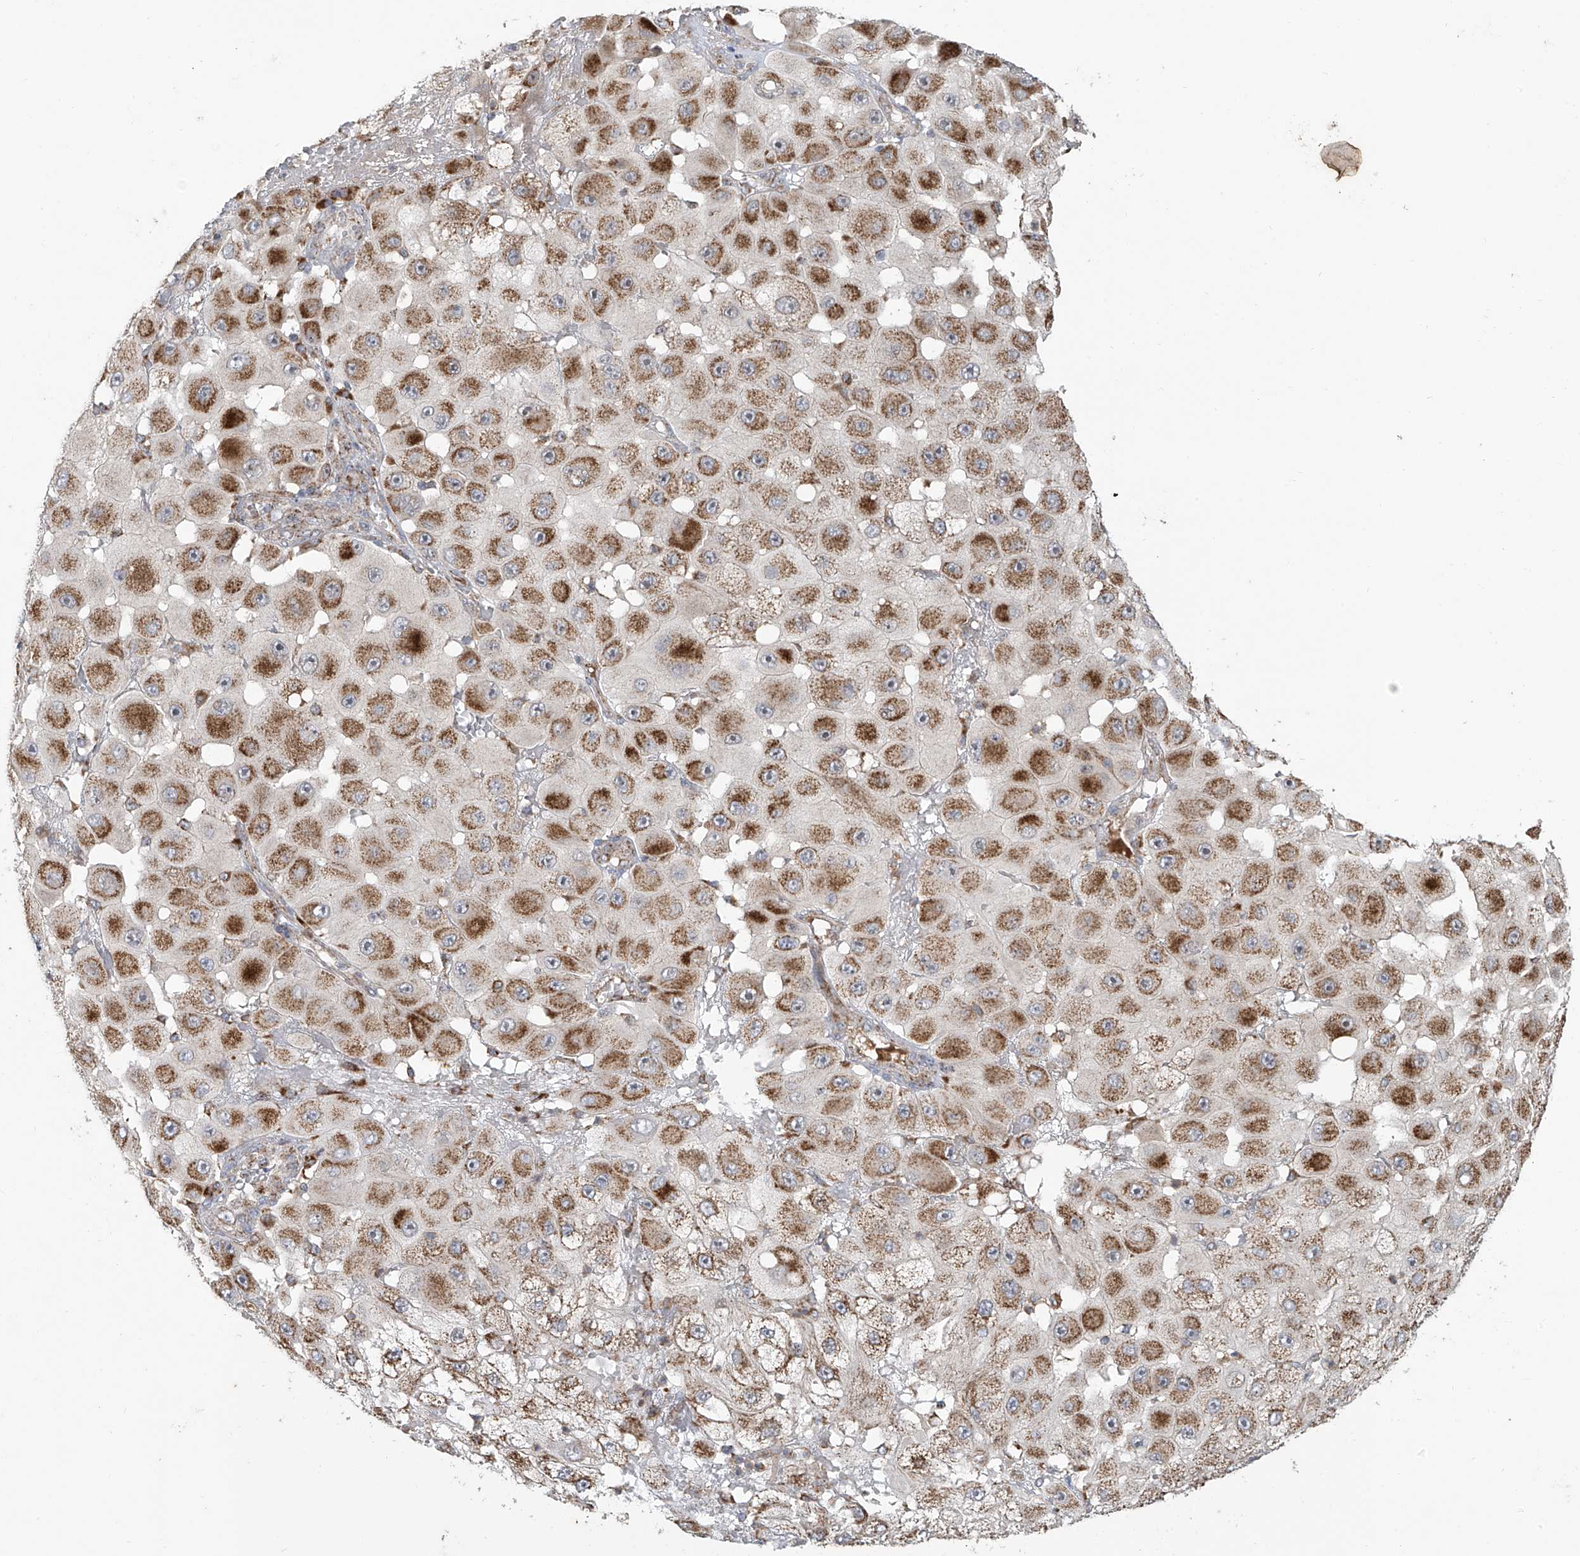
{"staining": {"intensity": "moderate", "quantity": ">75%", "location": "cytoplasmic/membranous"}, "tissue": "melanoma", "cell_type": "Tumor cells", "image_type": "cancer", "snomed": [{"axis": "morphology", "description": "Malignant melanoma, NOS"}, {"axis": "topography", "description": "Skin"}], "caption": "Protein staining of malignant melanoma tissue shows moderate cytoplasmic/membranous staining in about >75% of tumor cells.", "gene": "C2orf74", "patient": {"sex": "female", "age": 81}}